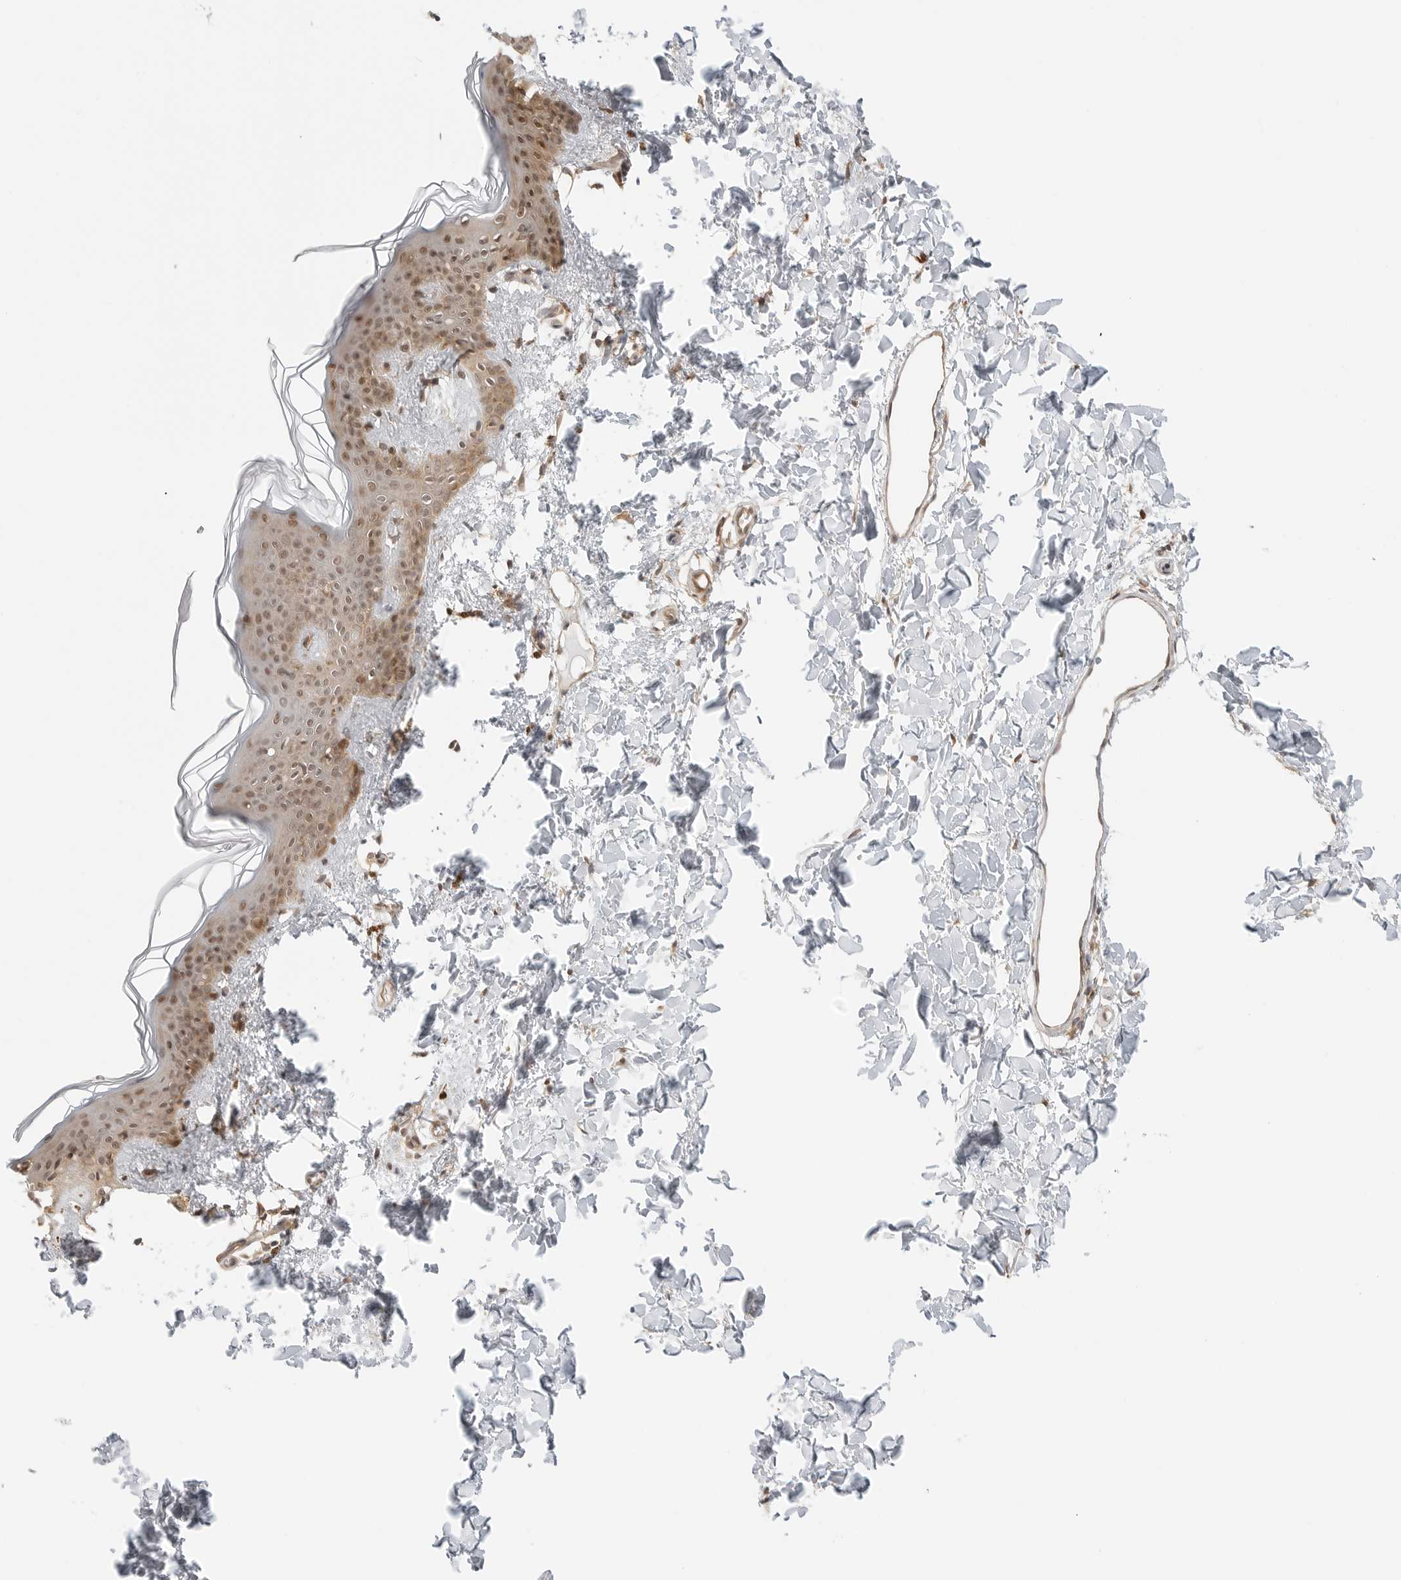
{"staining": {"intensity": "moderate", "quantity": ">75%", "location": "cytoplasmic/membranous,nuclear"}, "tissue": "skin", "cell_type": "Fibroblasts", "image_type": "normal", "snomed": [{"axis": "morphology", "description": "Normal tissue, NOS"}, {"axis": "topography", "description": "Skin"}], "caption": "Immunohistochemical staining of unremarkable human skin shows moderate cytoplasmic/membranous,nuclear protein expression in about >75% of fibroblasts. Ihc stains the protein in brown and the nuclei are stained blue.", "gene": "NUDC", "patient": {"sex": "female", "age": 46}}